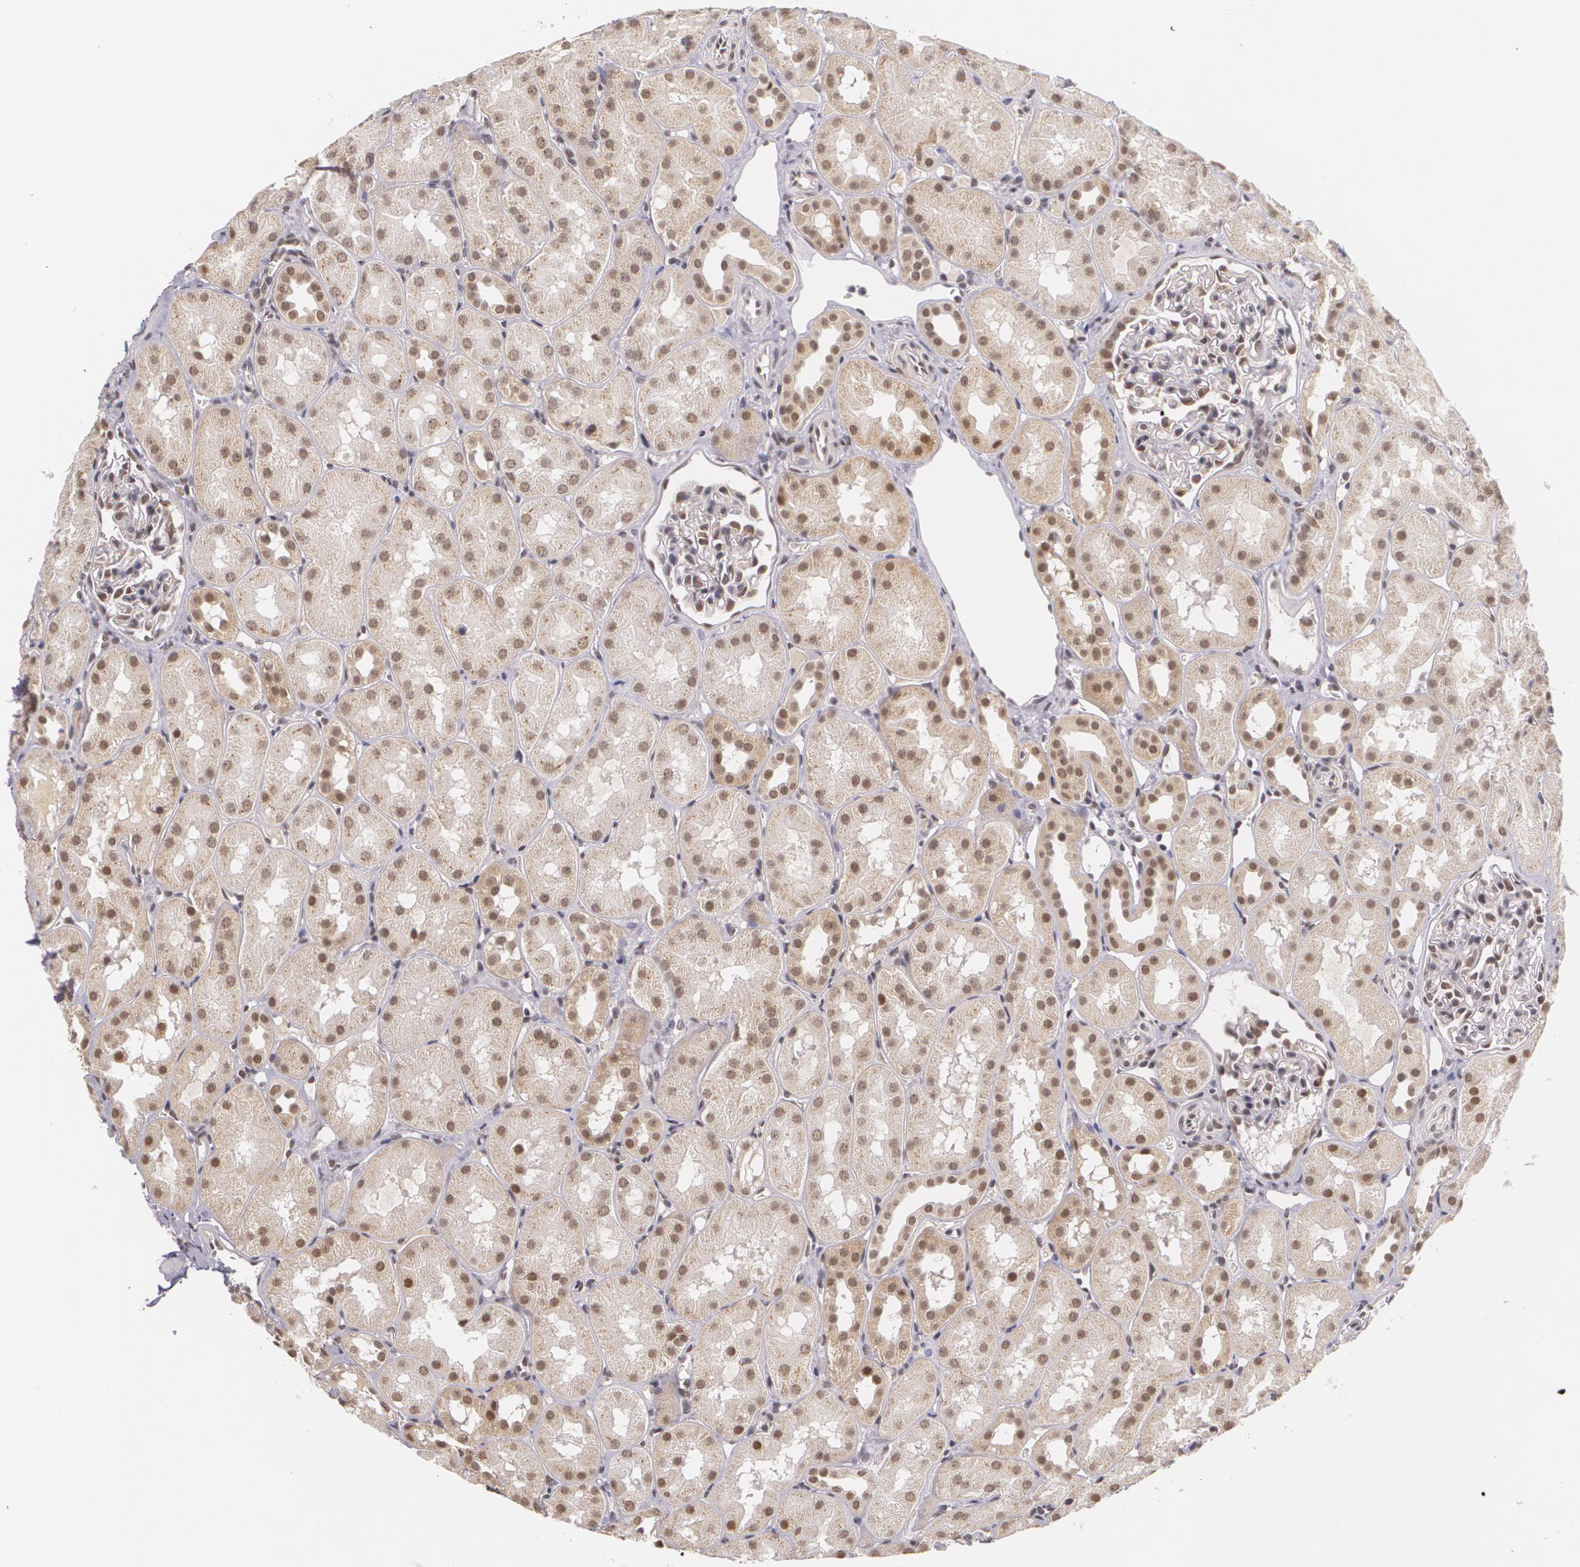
{"staining": {"intensity": "moderate", "quantity": "<25%", "location": "nuclear"}, "tissue": "kidney", "cell_type": "Cells in glomeruli", "image_type": "normal", "snomed": [{"axis": "morphology", "description": "Normal tissue, NOS"}, {"axis": "topography", "description": "Kidney"}], "caption": "Brown immunohistochemical staining in unremarkable human kidney exhibits moderate nuclear expression in approximately <25% of cells in glomeruli.", "gene": "ALX1", "patient": {"sex": "male", "age": 16}}